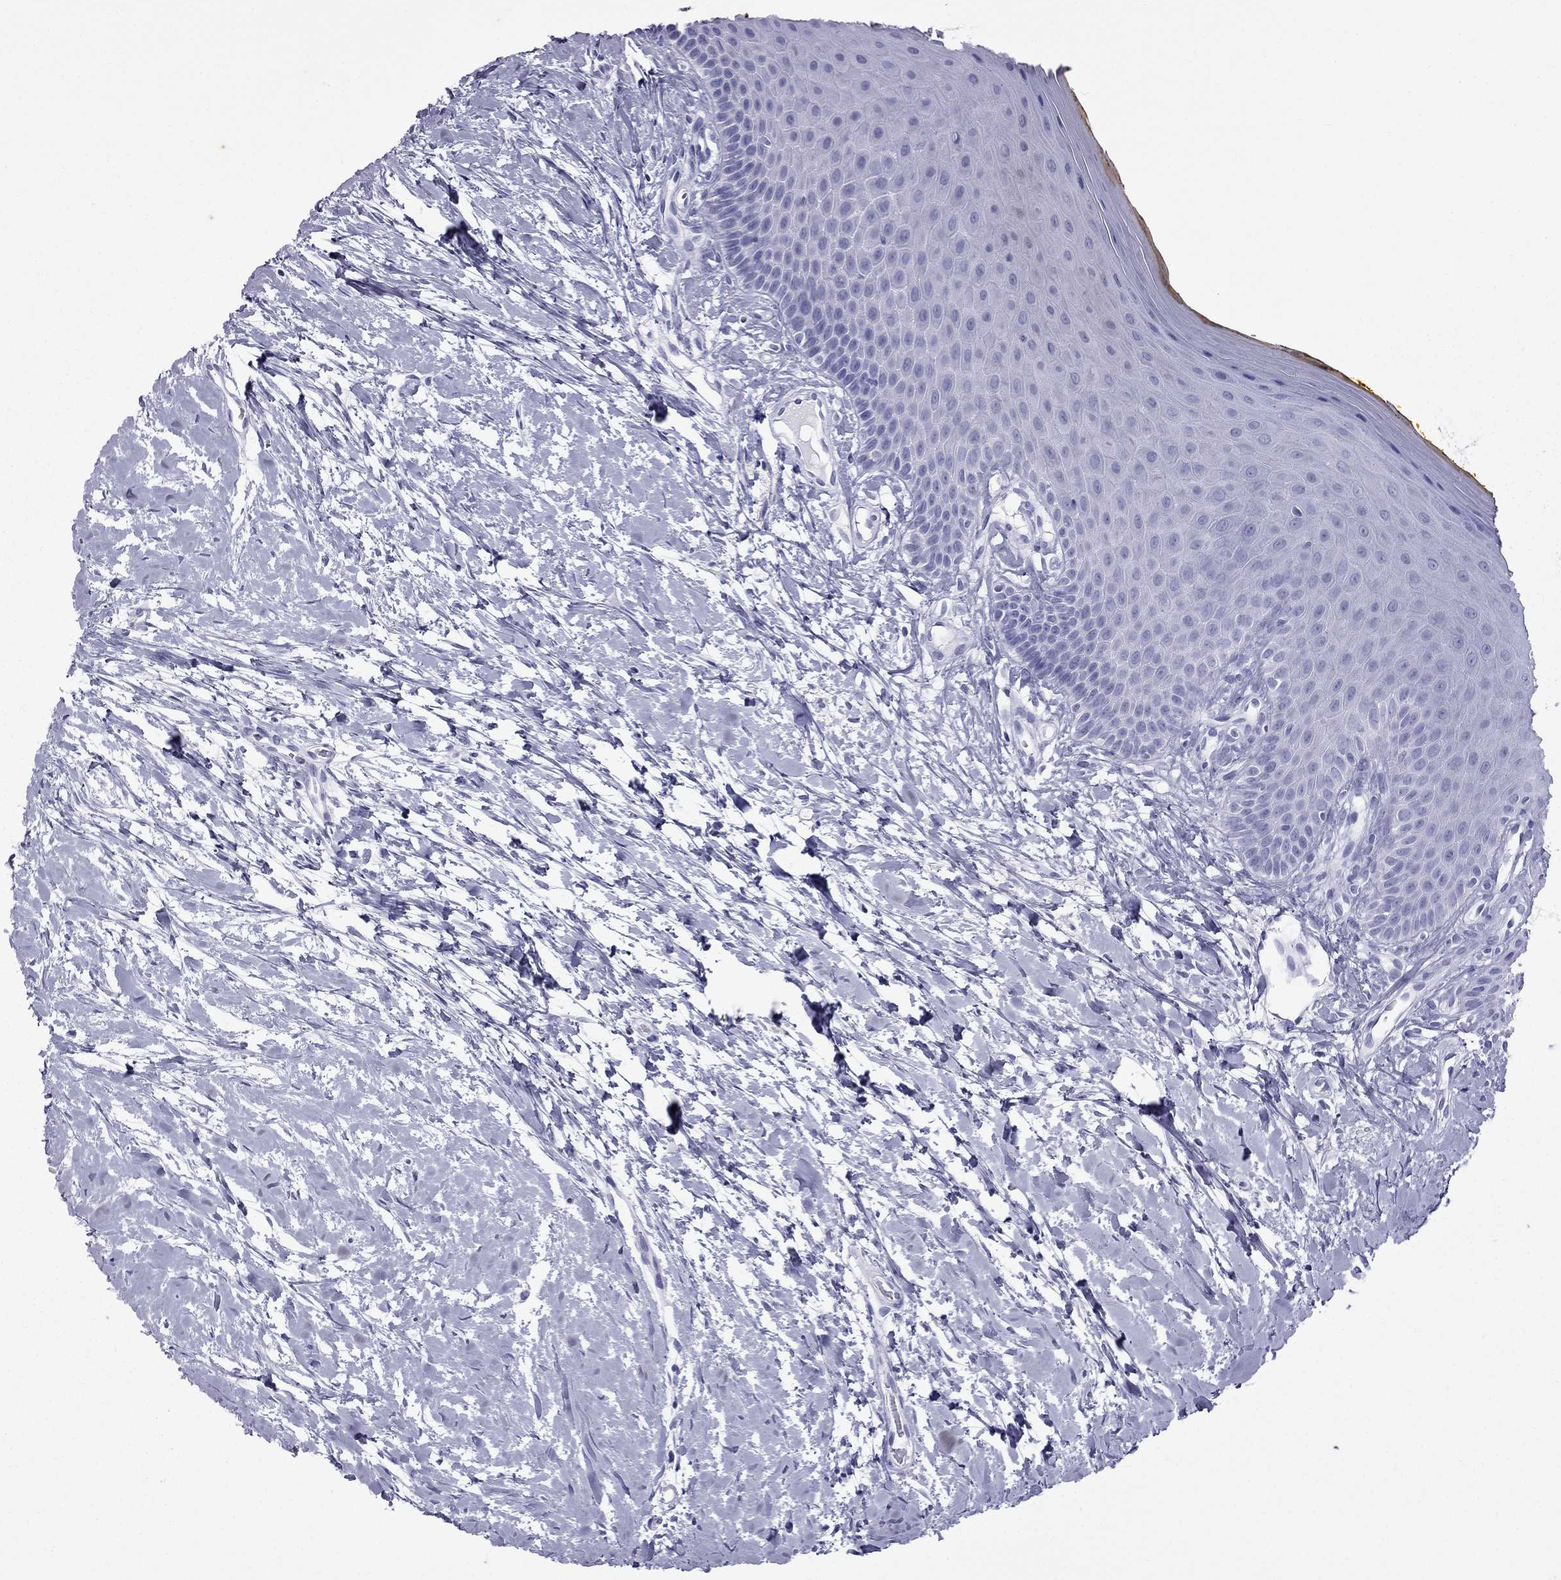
{"staining": {"intensity": "negative", "quantity": "none", "location": "none"}, "tissue": "oral mucosa", "cell_type": "Squamous epithelial cells", "image_type": "normal", "snomed": [{"axis": "morphology", "description": "Normal tissue, NOS"}, {"axis": "topography", "description": "Oral tissue"}], "caption": "Immunohistochemistry (IHC) image of unremarkable human oral mucosa stained for a protein (brown), which demonstrates no staining in squamous epithelial cells. (DAB (3,3'-diaminobenzidine) IHC with hematoxylin counter stain).", "gene": "TFF3", "patient": {"sex": "female", "age": 43}}